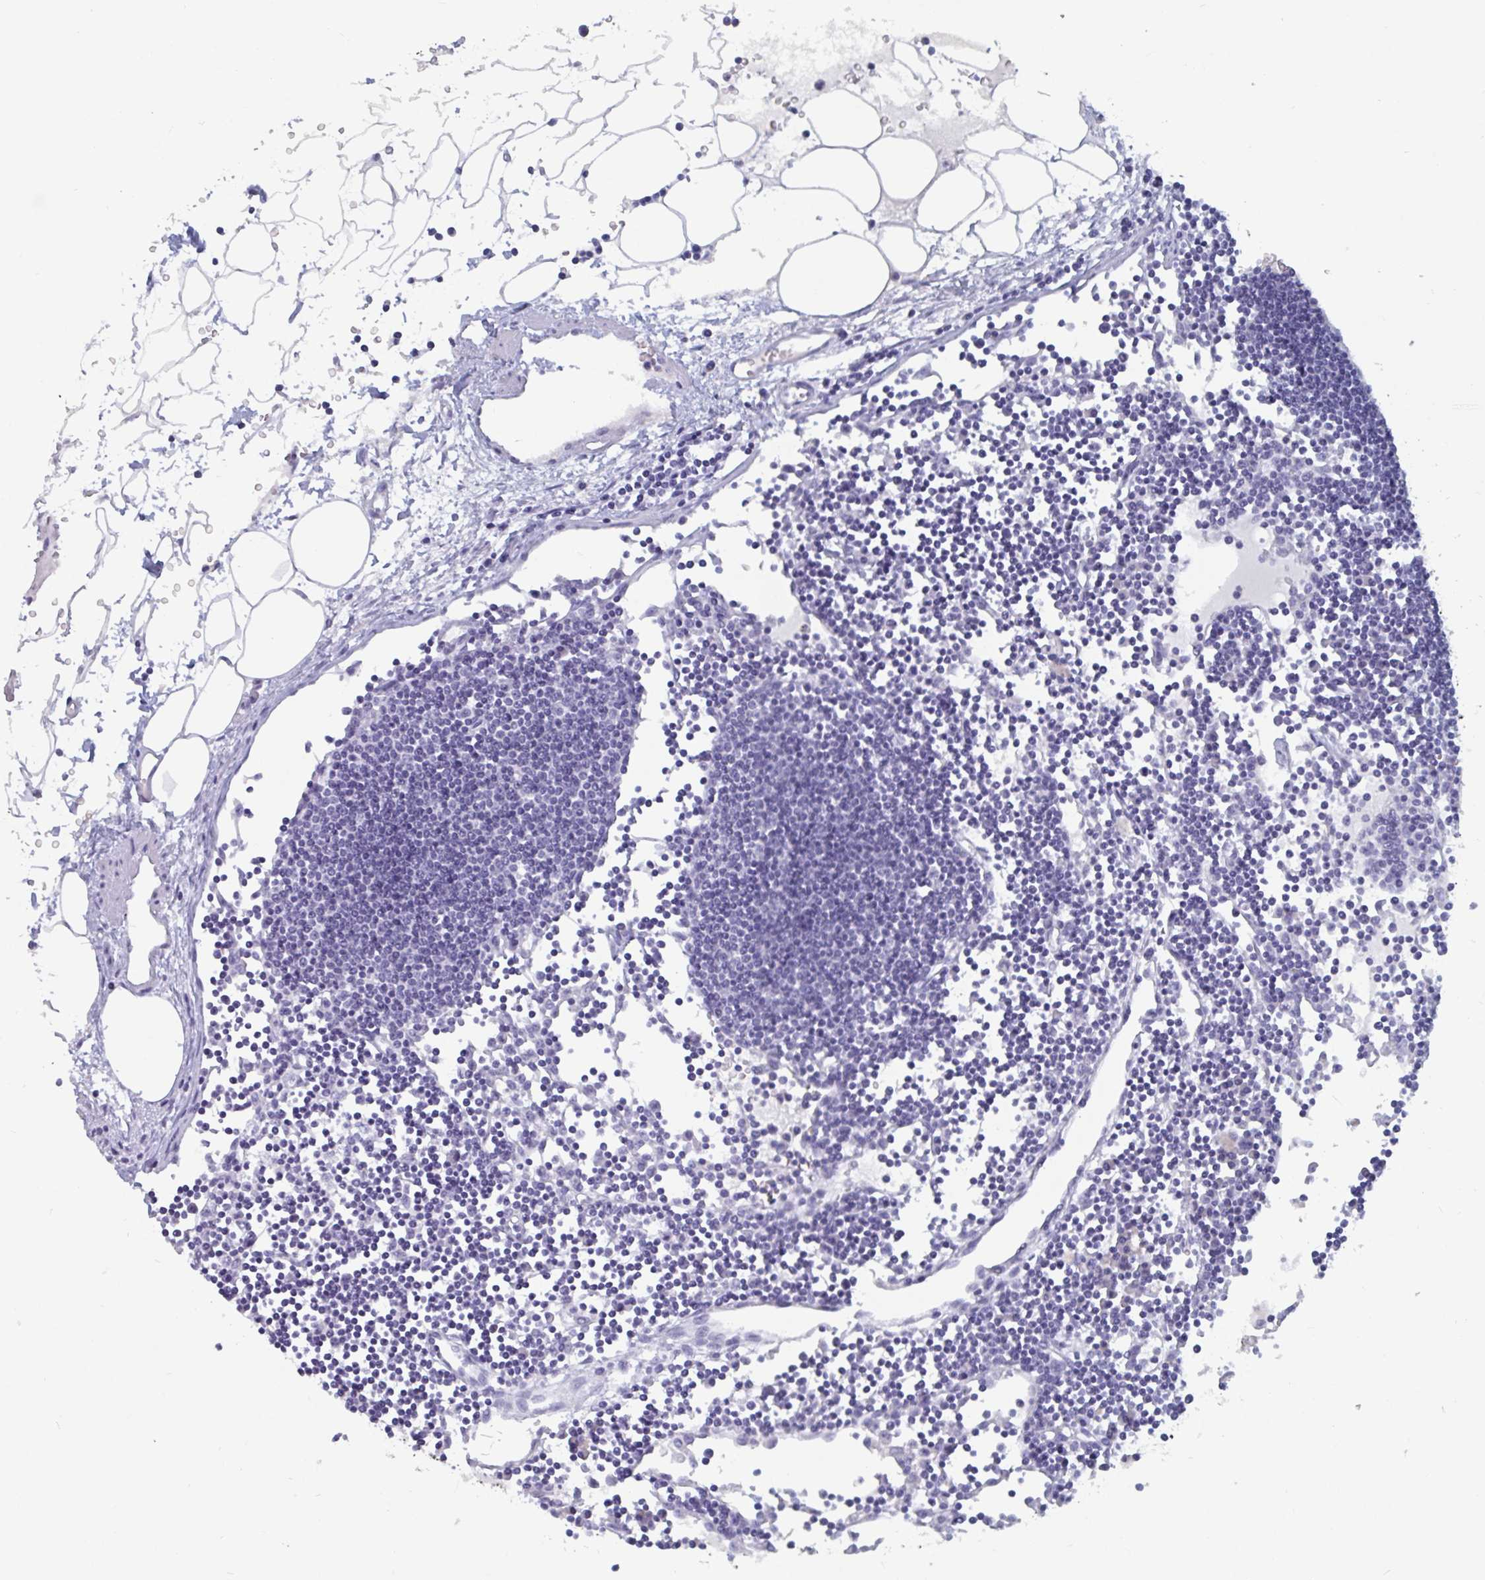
{"staining": {"intensity": "negative", "quantity": "none", "location": "none"}, "tissue": "lymph node", "cell_type": "Germinal center cells", "image_type": "normal", "snomed": [{"axis": "morphology", "description": "Normal tissue, NOS"}, {"axis": "topography", "description": "Lymph node"}], "caption": "Immunohistochemistry (IHC) micrograph of unremarkable lymph node: human lymph node stained with DAB (3,3'-diaminobenzidine) exhibits no significant protein staining in germinal center cells.", "gene": "DPEP3", "patient": {"sex": "female", "age": 65}}